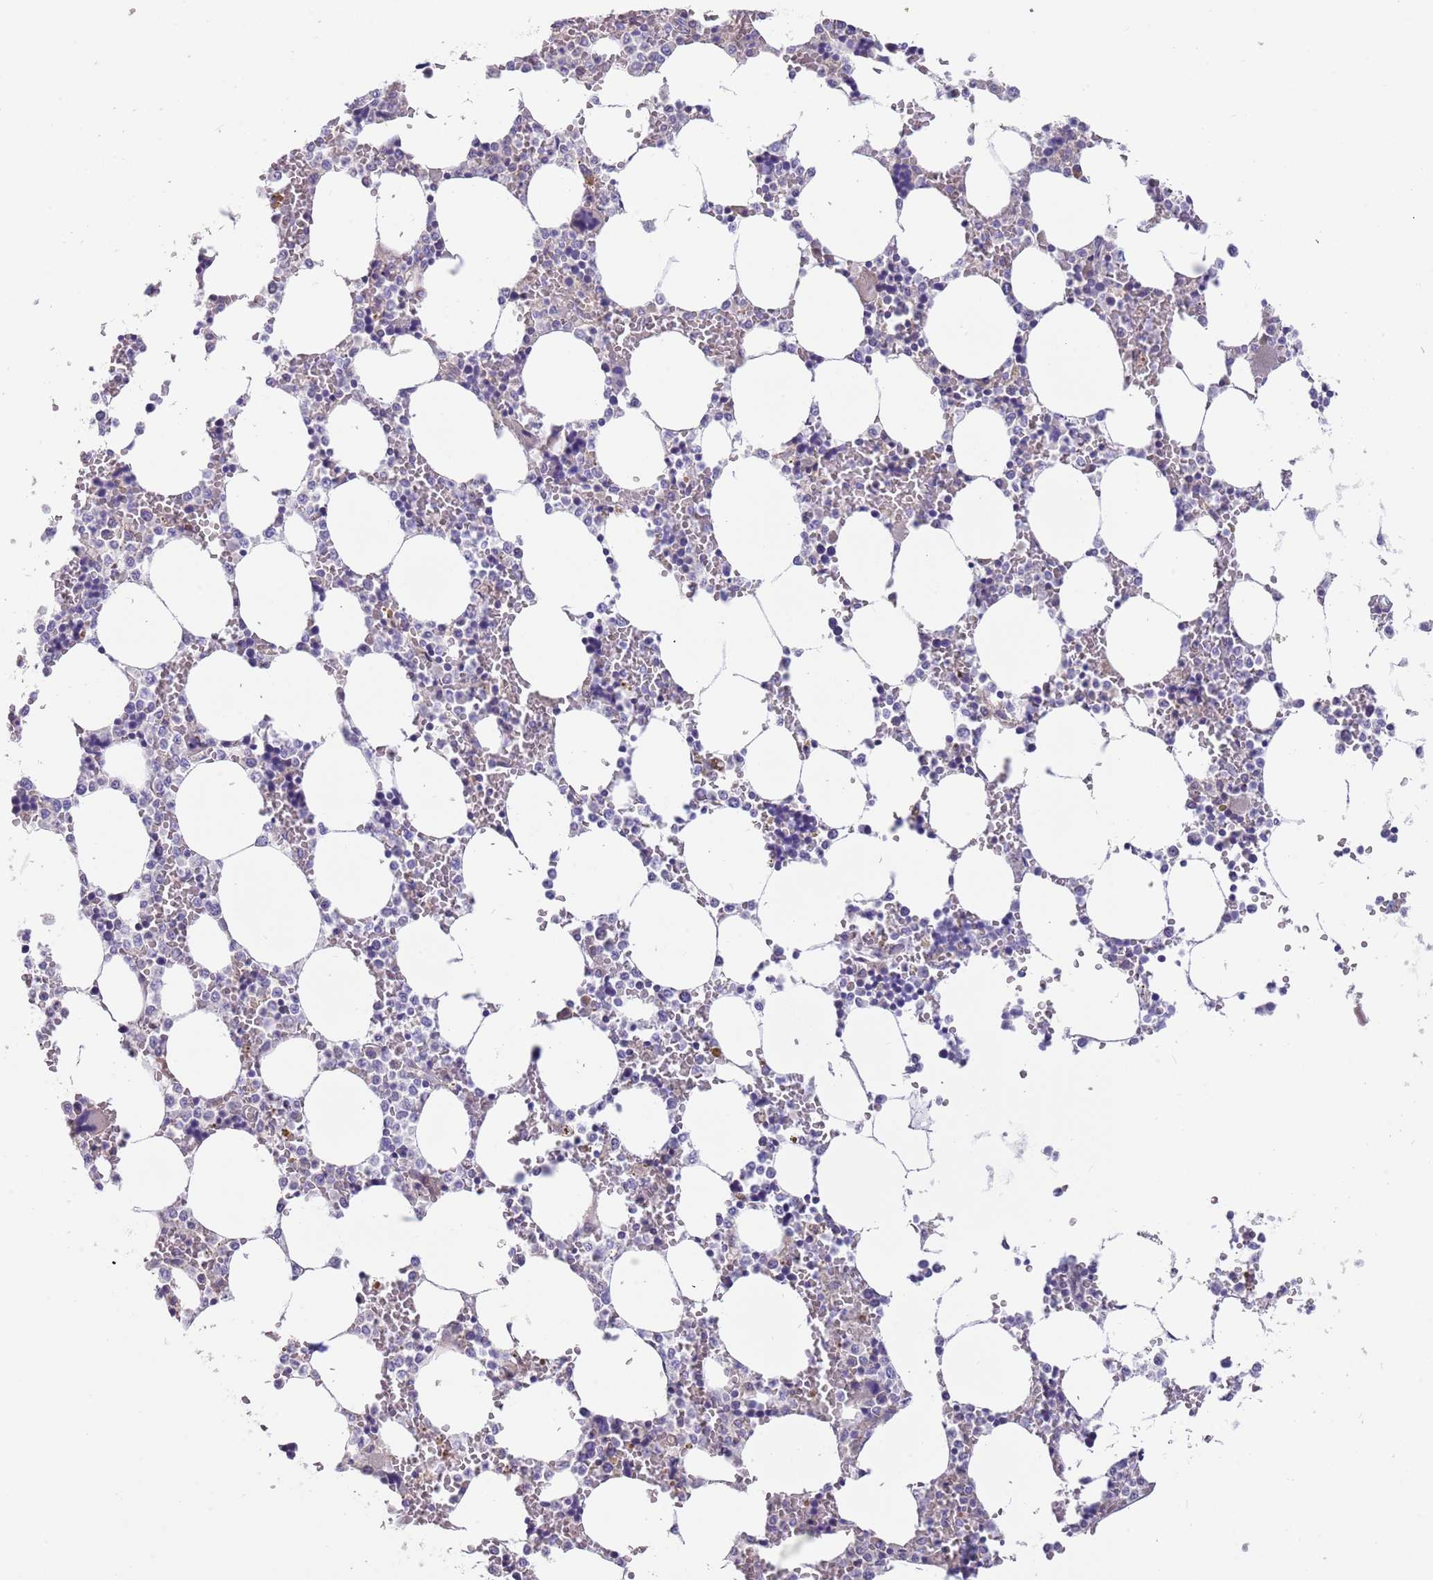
{"staining": {"intensity": "negative", "quantity": "none", "location": "none"}, "tissue": "bone marrow", "cell_type": "Hematopoietic cells", "image_type": "normal", "snomed": [{"axis": "morphology", "description": "Normal tissue, NOS"}, {"axis": "topography", "description": "Bone marrow"}], "caption": "Unremarkable bone marrow was stained to show a protein in brown. There is no significant positivity in hematopoietic cells.", "gene": "CABYR", "patient": {"sex": "male", "age": 64}}